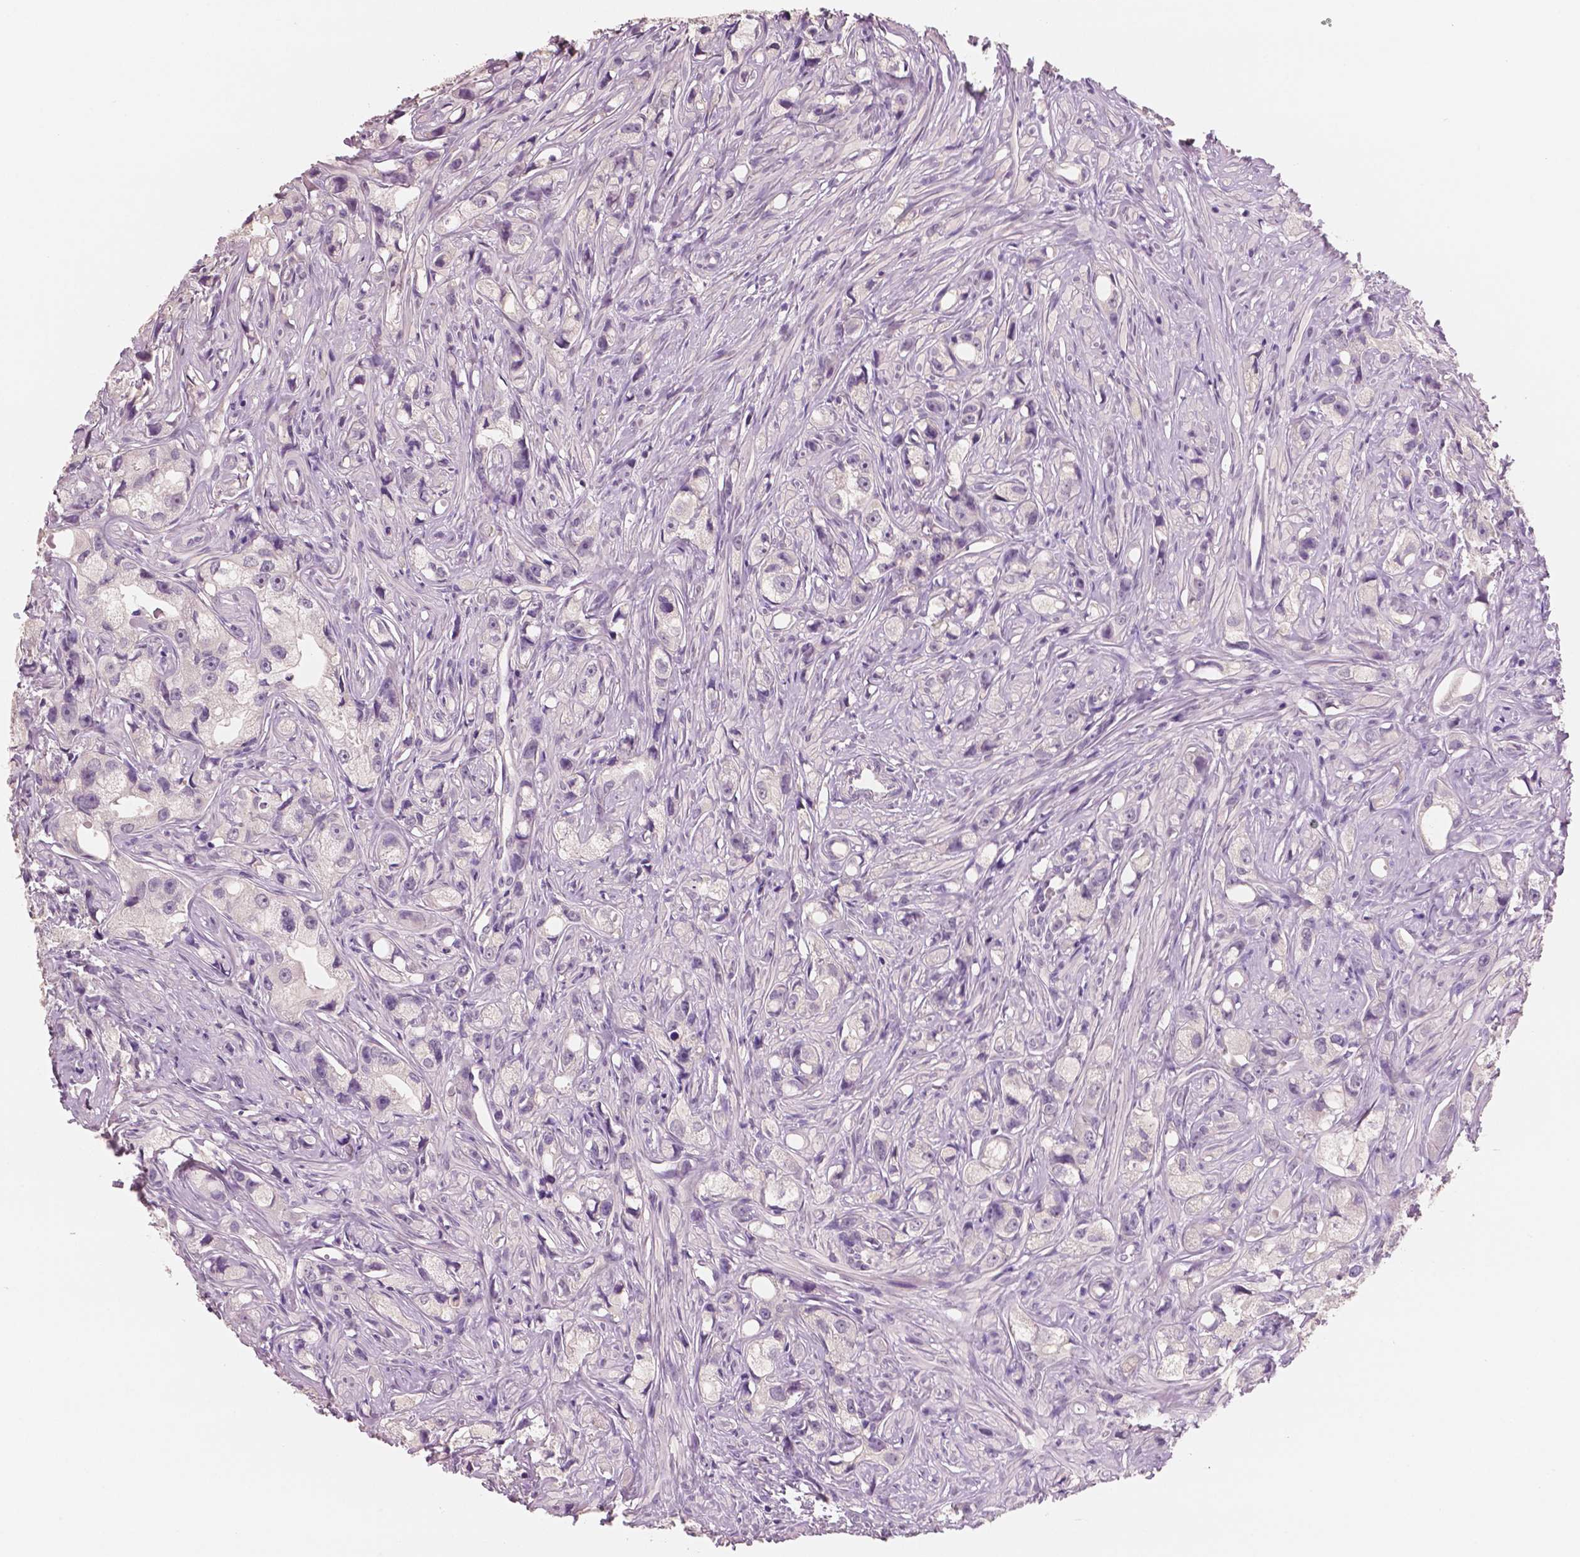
{"staining": {"intensity": "negative", "quantity": "none", "location": "none"}, "tissue": "prostate cancer", "cell_type": "Tumor cells", "image_type": "cancer", "snomed": [{"axis": "morphology", "description": "Adenocarcinoma, High grade"}, {"axis": "topography", "description": "Prostate"}], "caption": "There is no significant staining in tumor cells of prostate cancer.", "gene": "NECAB2", "patient": {"sex": "male", "age": 75}}